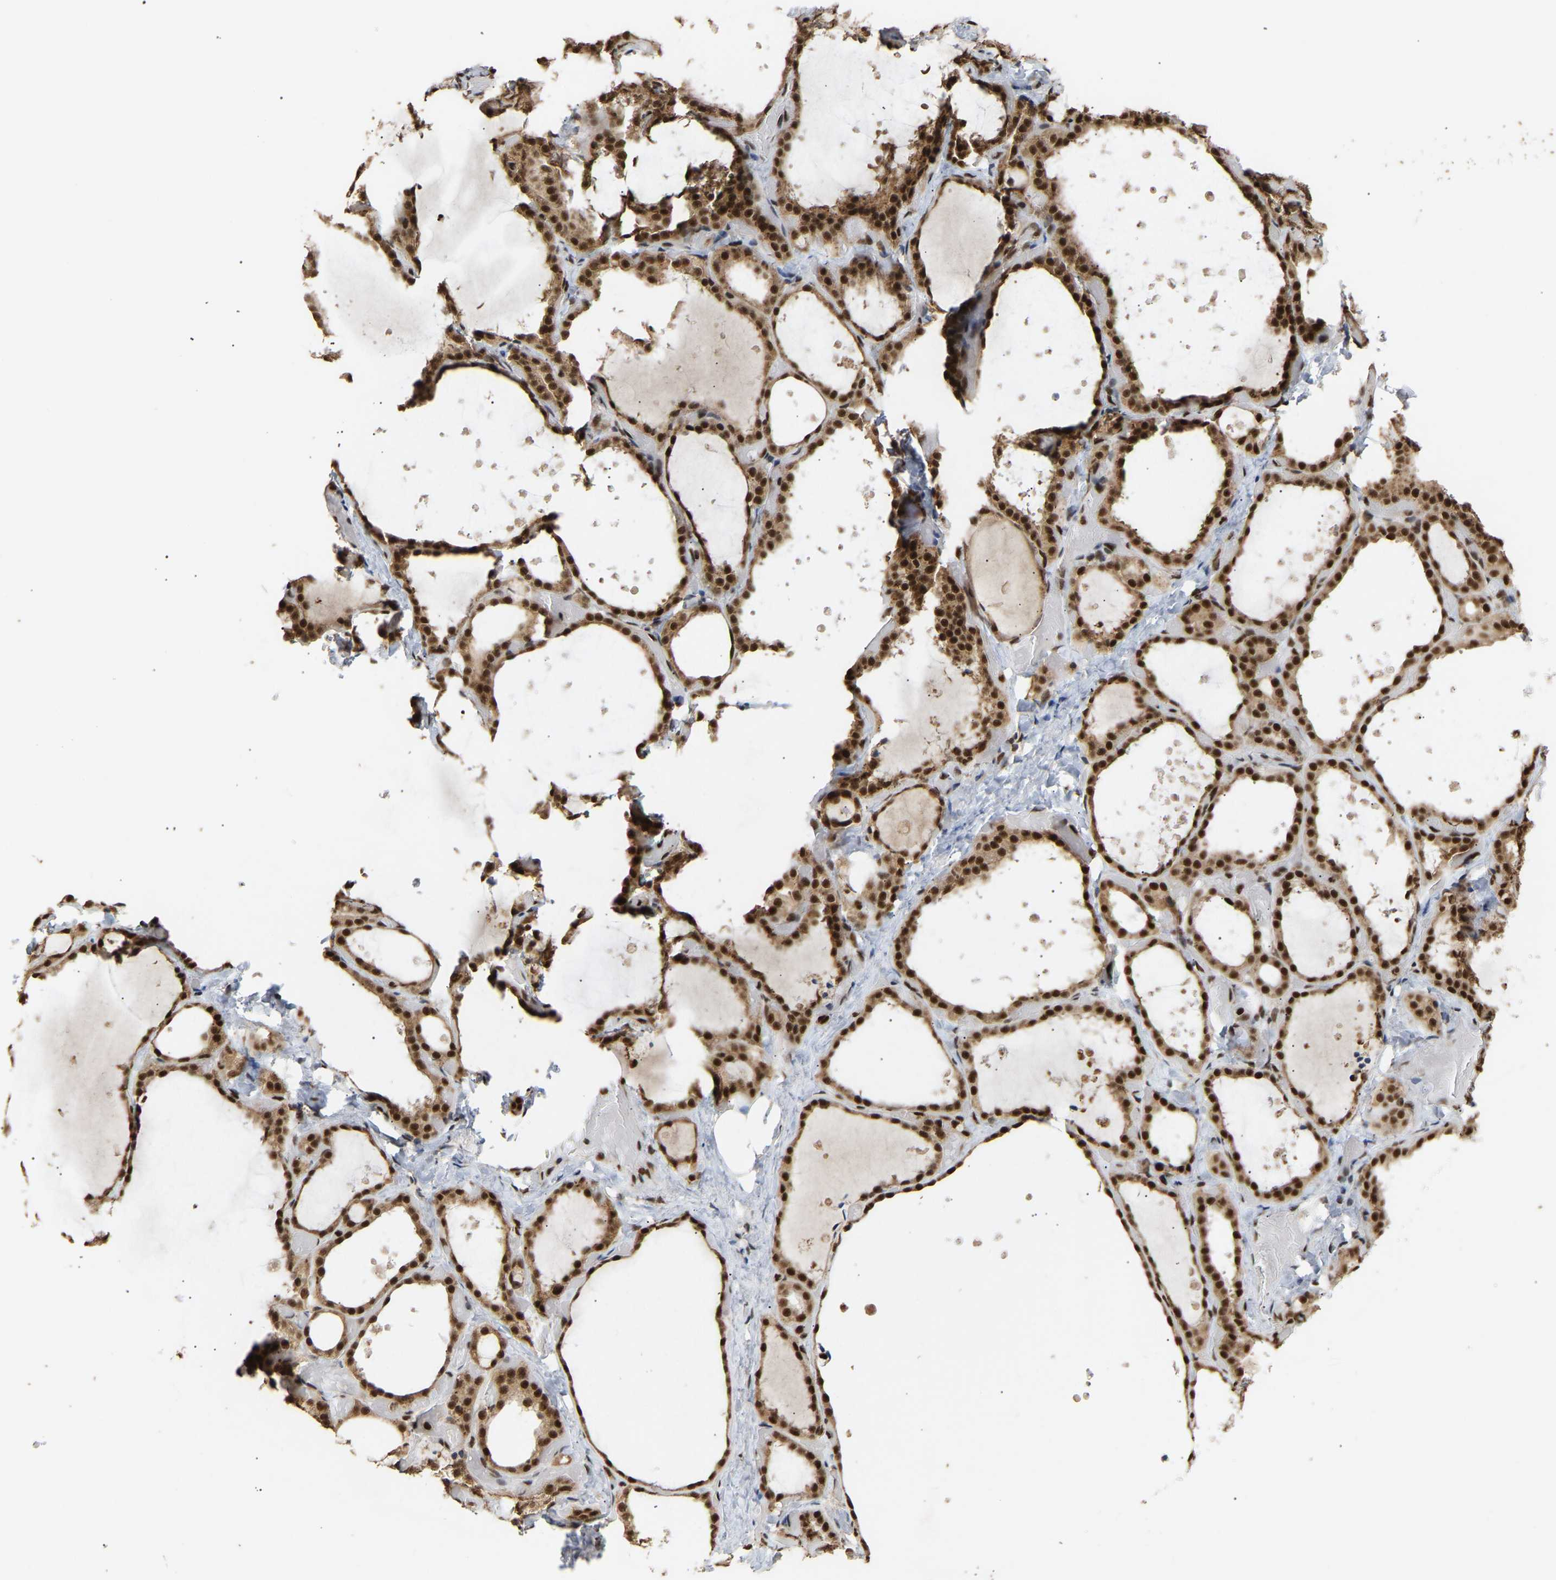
{"staining": {"intensity": "strong", "quantity": ">75%", "location": "cytoplasmic/membranous,nuclear"}, "tissue": "thyroid gland", "cell_type": "Glandular cells", "image_type": "normal", "snomed": [{"axis": "morphology", "description": "Normal tissue, NOS"}, {"axis": "topography", "description": "Thyroid gland"}], "caption": "A high-resolution photomicrograph shows IHC staining of benign thyroid gland, which displays strong cytoplasmic/membranous,nuclear staining in approximately >75% of glandular cells. The staining was performed using DAB (3,3'-diaminobenzidine) to visualize the protein expression in brown, while the nuclei were stained in blue with hematoxylin (Magnification: 20x).", "gene": "ALYREF", "patient": {"sex": "female", "age": 44}}